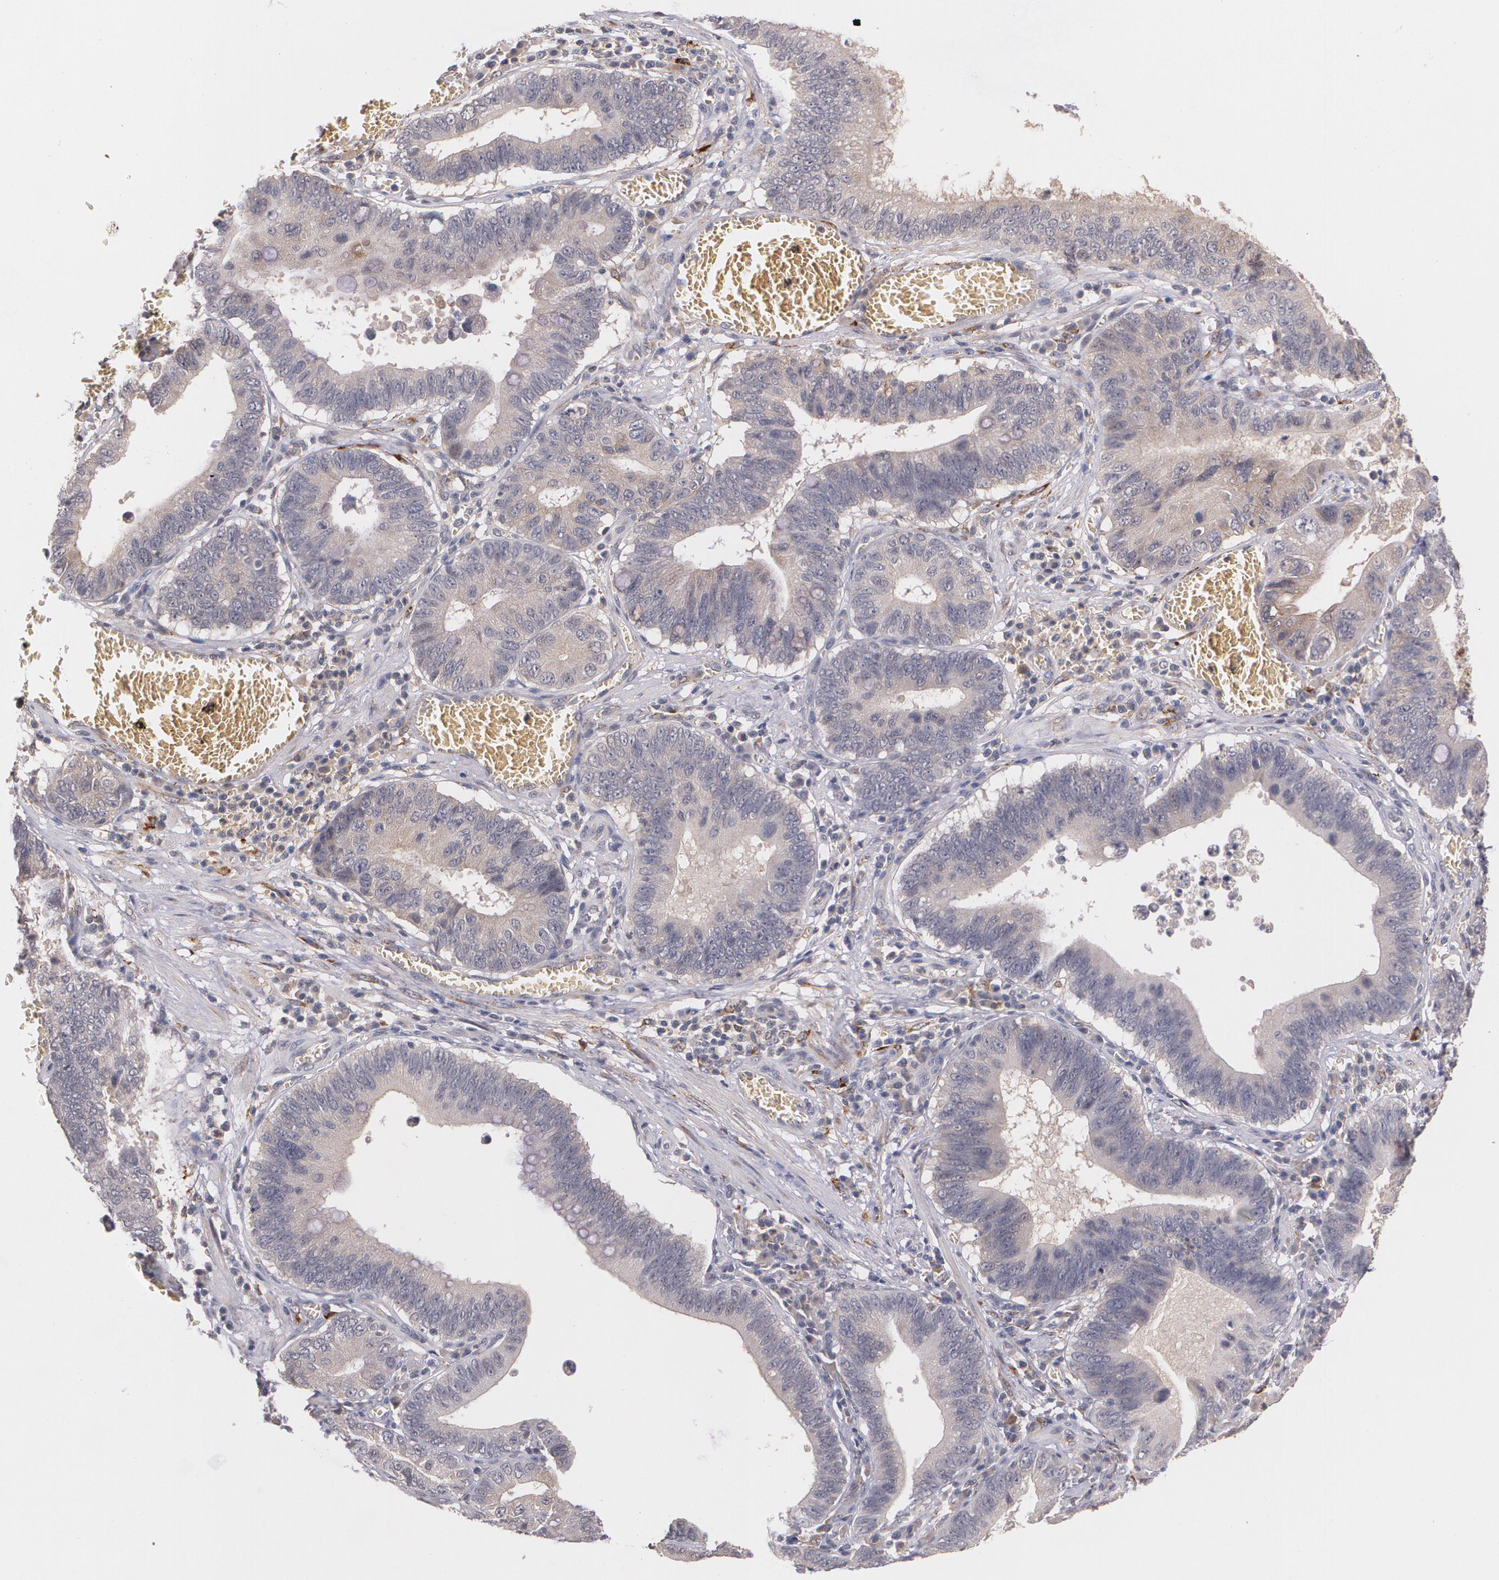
{"staining": {"intensity": "weak", "quantity": "<25%", "location": "cytoplasmic/membranous"}, "tissue": "stomach cancer", "cell_type": "Tumor cells", "image_type": "cancer", "snomed": [{"axis": "morphology", "description": "Adenocarcinoma, NOS"}, {"axis": "topography", "description": "Stomach"}, {"axis": "topography", "description": "Gastric cardia"}], "caption": "Stomach adenocarcinoma was stained to show a protein in brown. There is no significant expression in tumor cells.", "gene": "IFNGR2", "patient": {"sex": "male", "age": 59}}